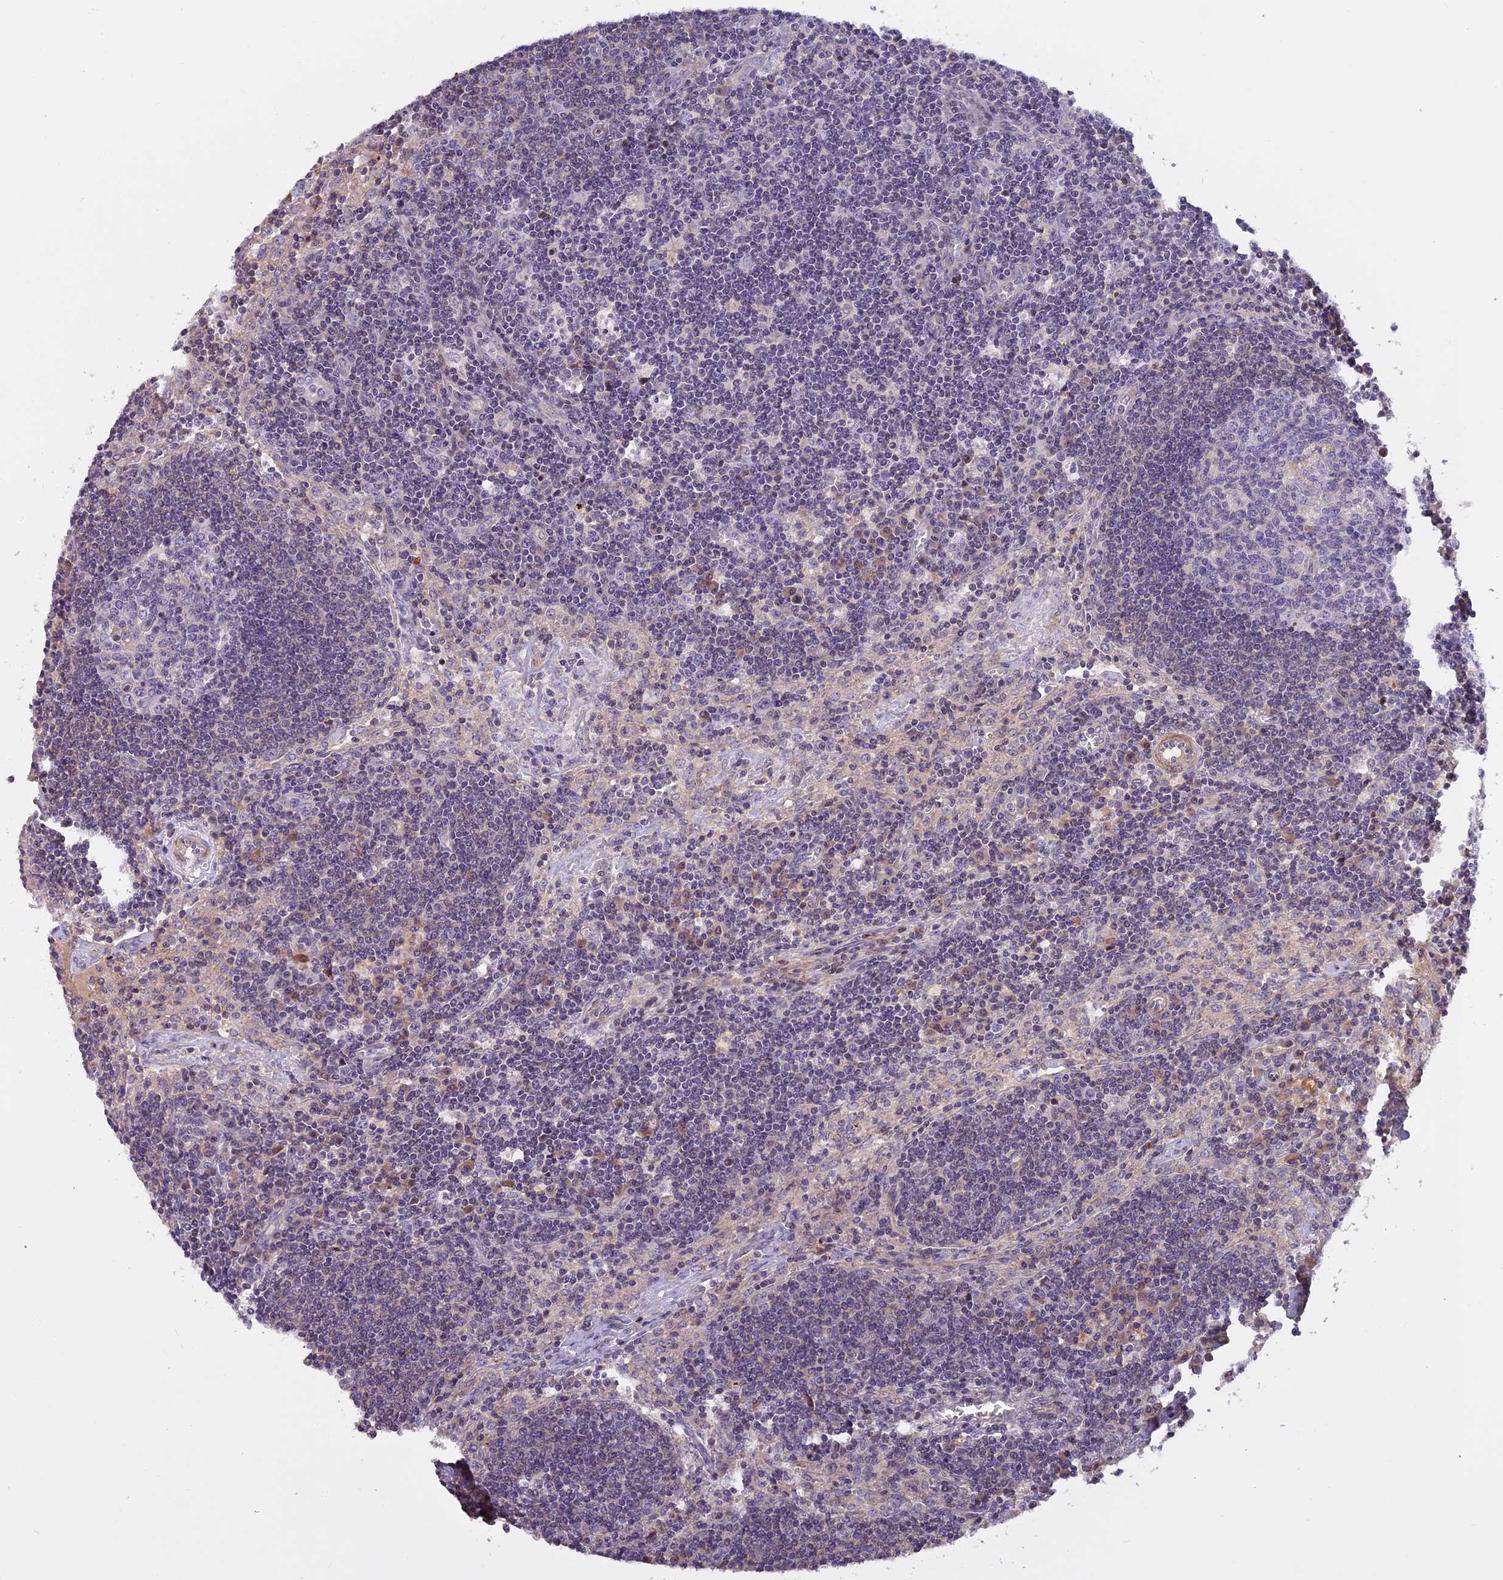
{"staining": {"intensity": "negative", "quantity": "none", "location": "none"}, "tissue": "lymph node", "cell_type": "Germinal center cells", "image_type": "normal", "snomed": [{"axis": "morphology", "description": "Normal tissue, NOS"}, {"axis": "topography", "description": "Lymph node"}], "caption": "Immunohistochemistry image of benign lymph node: human lymph node stained with DAB shows no significant protein staining in germinal center cells. (DAB IHC visualized using brightfield microscopy, high magnification).", "gene": "FAM98C", "patient": {"sex": "male", "age": 58}}